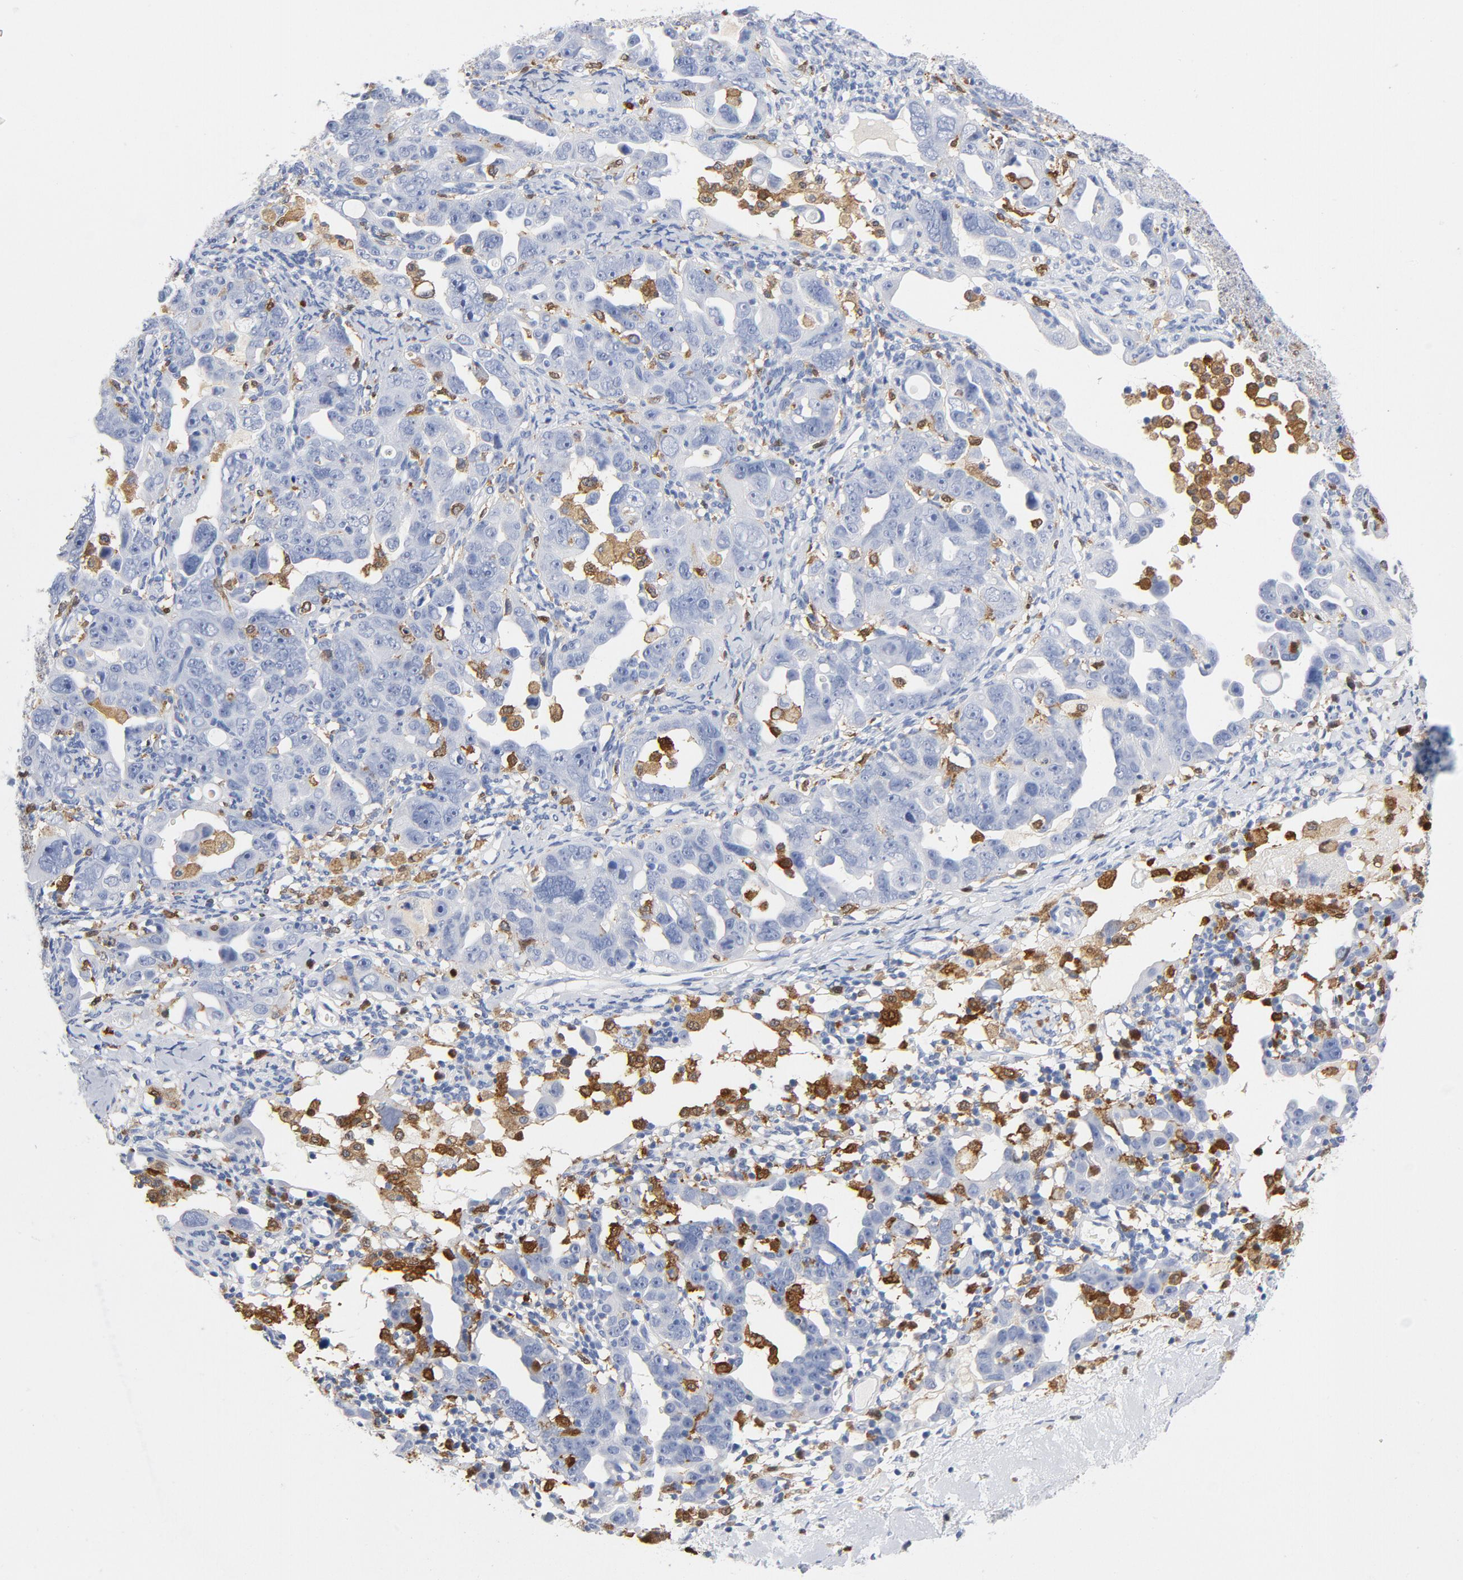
{"staining": {"intensity": "negative", "quantity": "none", "location": "none"}, "tissue": "ovarian cancer", "cell_type": "Tumor cells", "image_type": "cancer", "snomed": [{"axis": "morphology", "description": "Cystadenocarcinoma, serous, NOS"}, {"axis": "topography", "description": "Ovary"}], "caption": "This is an immunohistochemistry (IHC) histopathology image of ovarian serous cystadenocarcinoma. There is no staining in tumor cells.", "gene": "NCF1", "patient": {"sex": "female", "age": 66}}